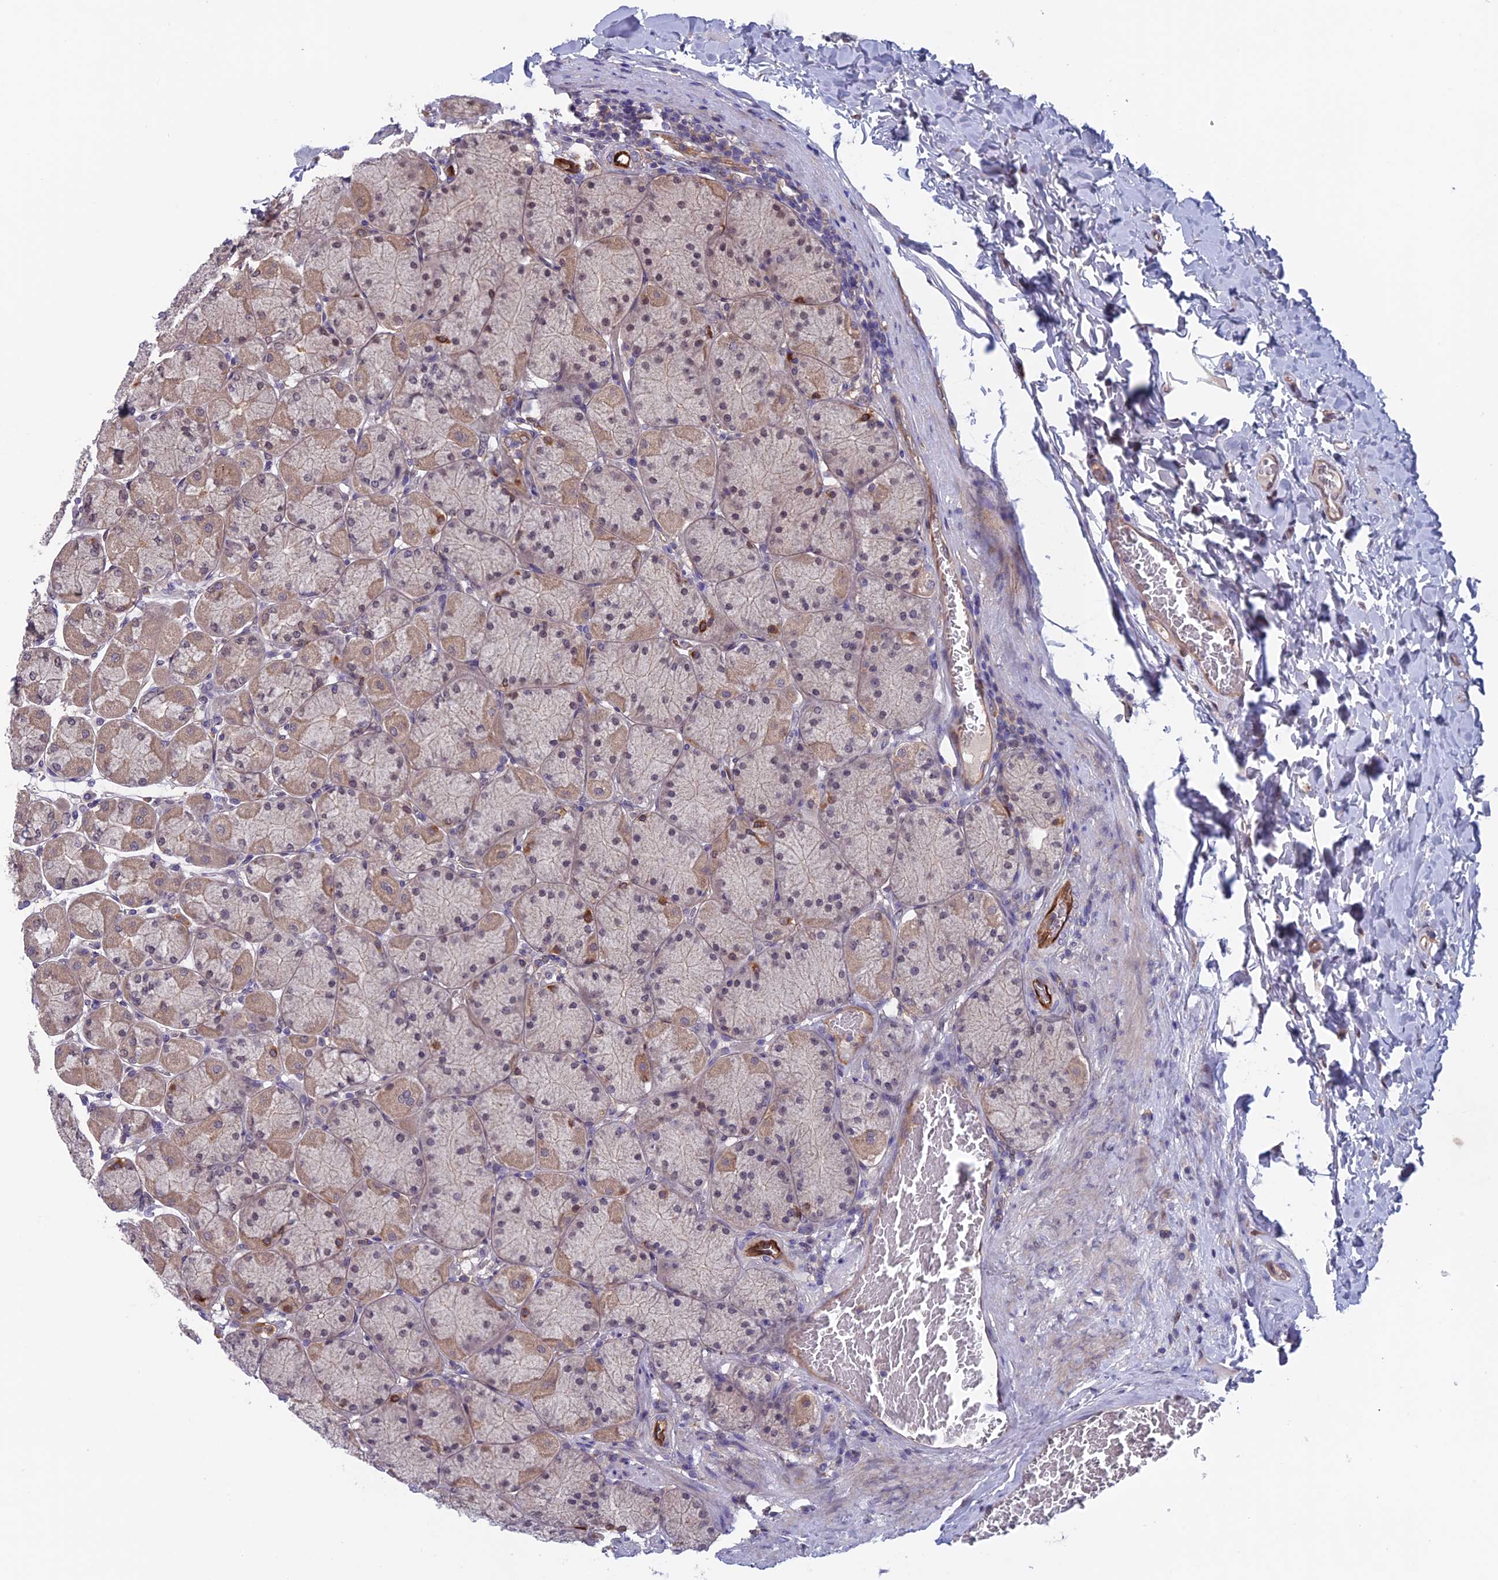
{"staining": {"intensity": "moderate", "quantity": "25%-75%", "location": "cytoplasmic/membranous"}, "tissue": "stomach", "cell_type": "Glandular cells", "image_type": "normal", "snomed": [{"axis": "morphology", "description": "Normal tissue, NOS"}, {"axis": "topography", "description": "Stomach, upper"}], "caption": "A histopathology image showing moderate cytoplasmic/membranous staining in approximately 25%-75% of glandular cells in normal stomach, as visualized by brown immunohistochemical staining.", "gene": "MAST2", "patient": {"sex": "female", "age": 56}}